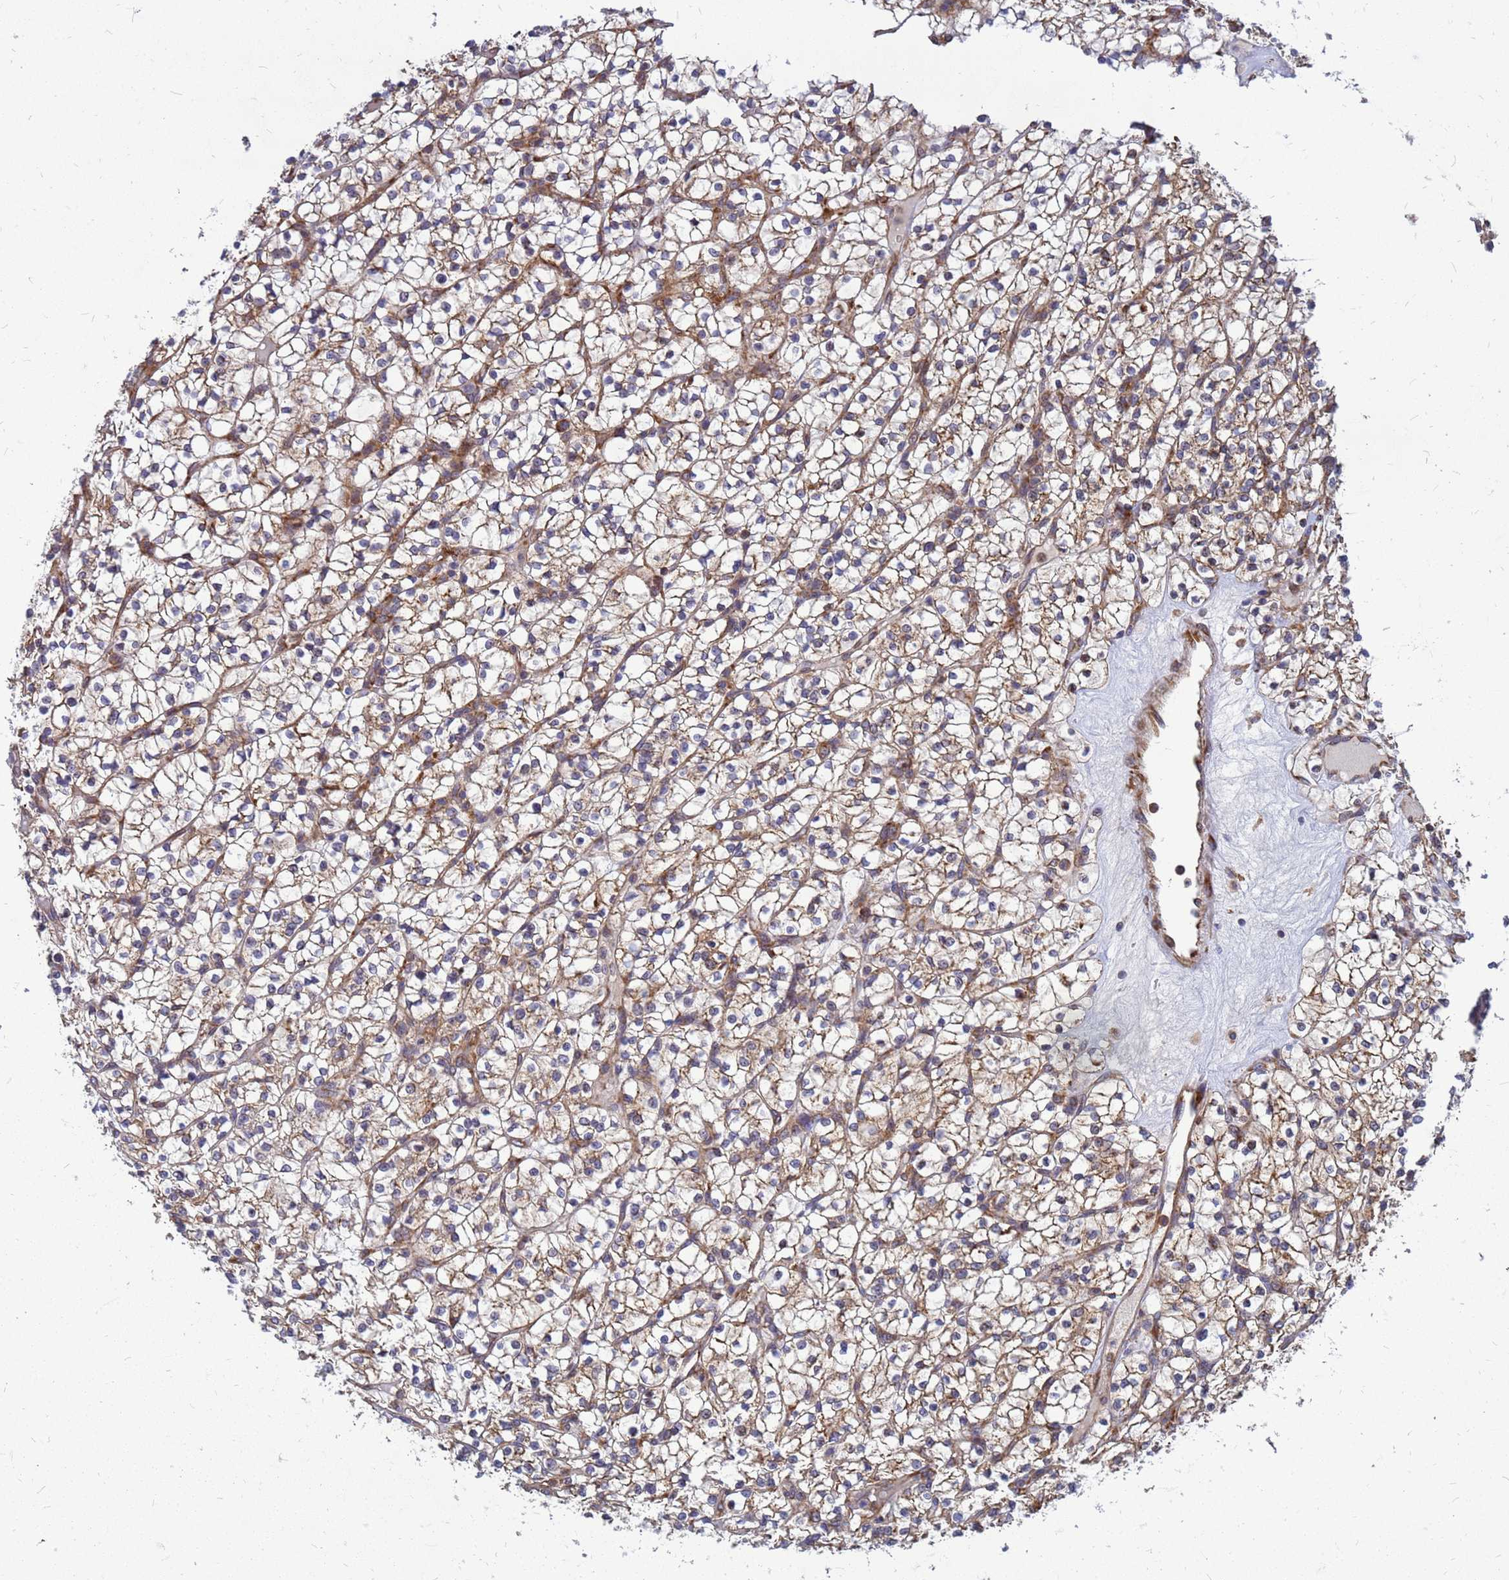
{"staining": {"intensity": "moderate", "quantity": ">75%", "location": "cytoplasmic/membranous"}, "tissue": "renal cancer", "cell_type": "Tumor cells", "image_type": "cancer", "snomed": [{"axis": "morphology", "description": "Adenocarcinoma, NOS"}, {"axis": "topography", "description": "Kidney"}], "caption": "A brown stain highlights moderate cytoplasmic/membranous expression of a protein in human adenocarcinoma (renal) tumor cells. The staining was performed using DAB, with brown indicating positive protein expression. Nuclei are stained blue with hematoxylin.", "gene": "RPL8", "patient": {"sex": "female", "age": 64}}